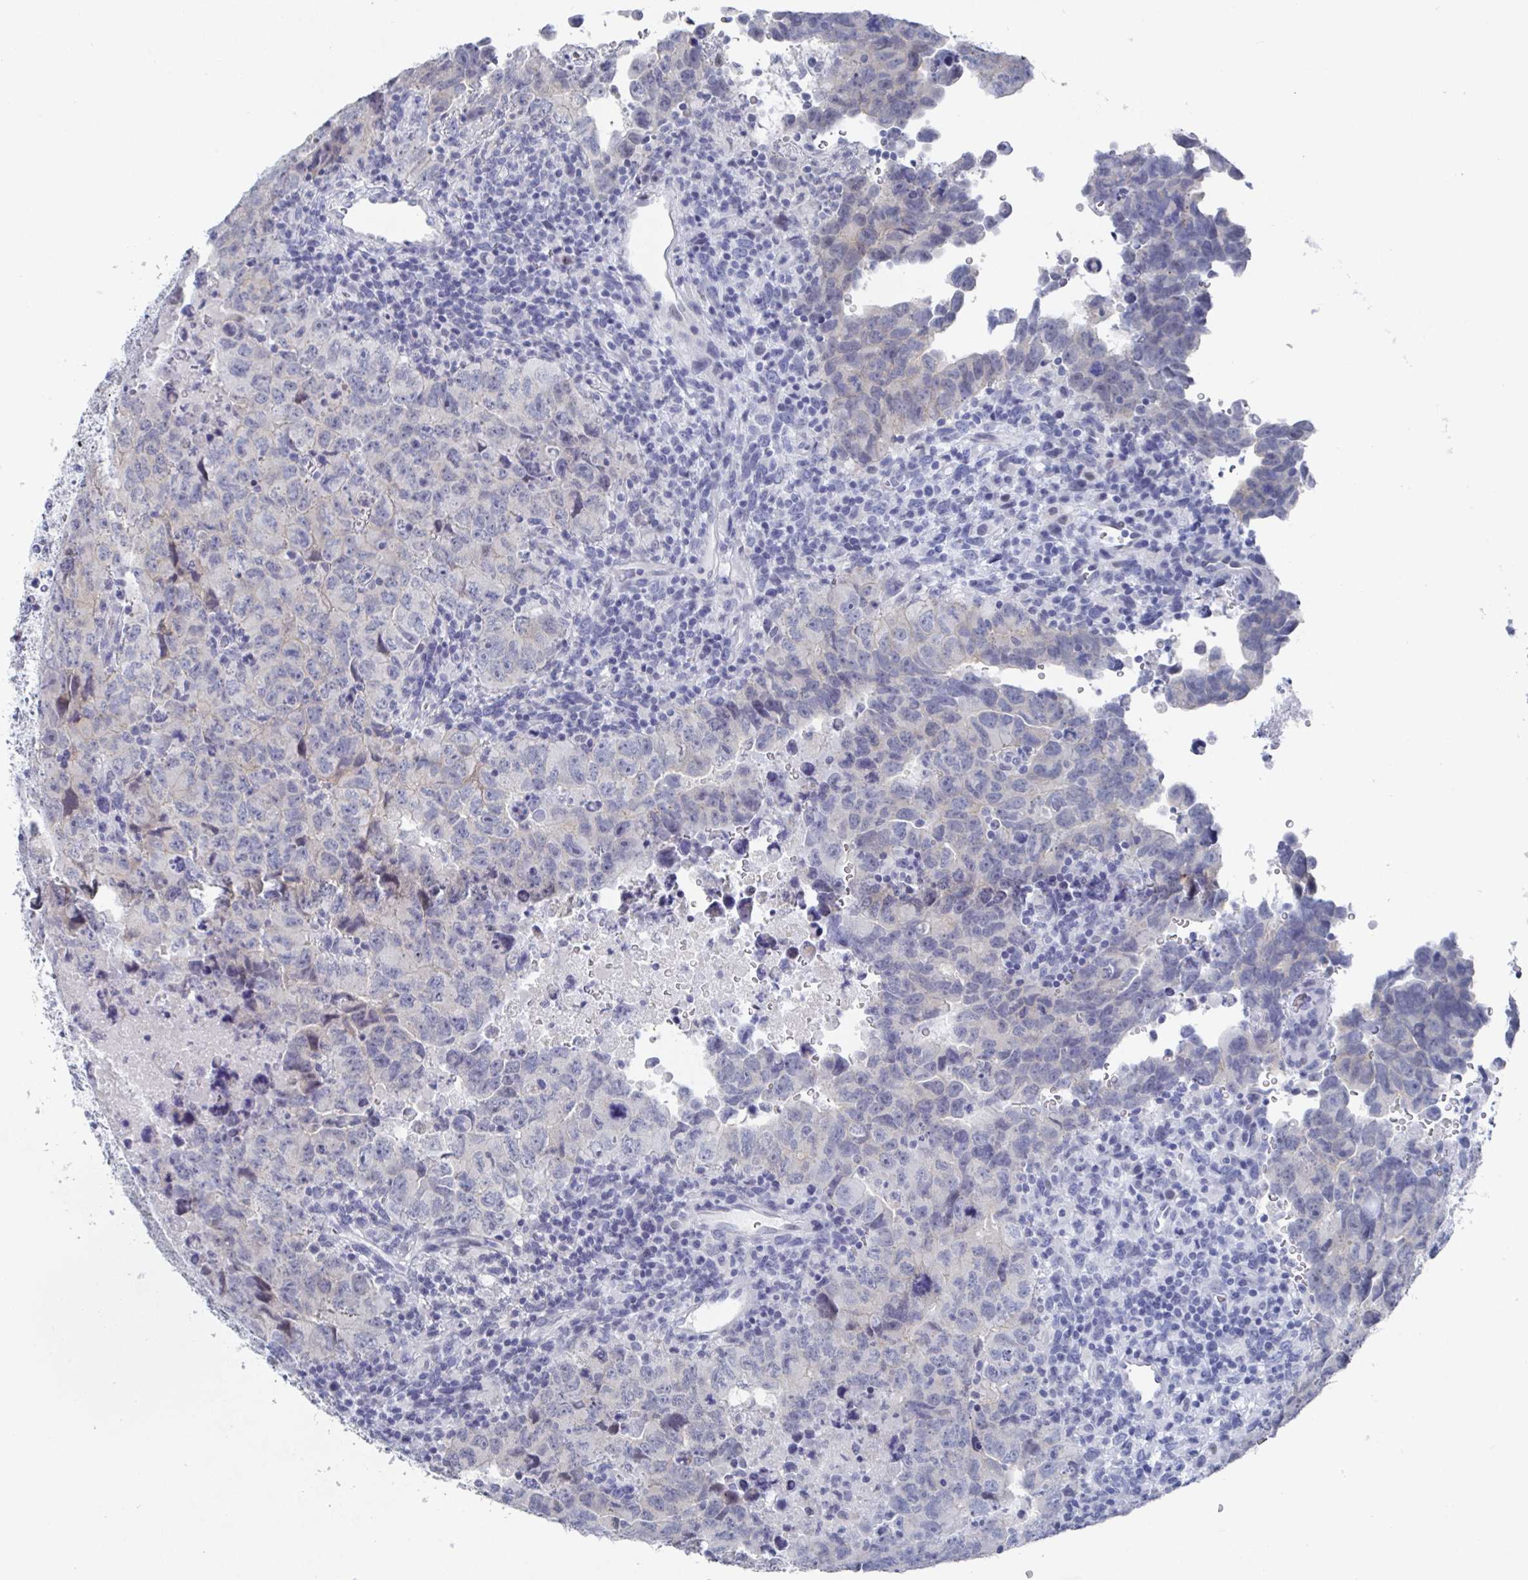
{"staining": {"intensity": "negative", "quantity": "none", "location": "none"}, "tissue": "testis cancer", "cell_type": "Tumor cells", "image_type": "cancer", "snomed": [{"axis": "morphology", "description": "Carcinoma, Embryonal, NOS"}, {"axis": "topography", "description": "Testis"}], "caption": "Immunohistochemical staining of testis cancer reveals no significant staining in tumor cells.", "gene": "CAMKV", "patient": {"sex": "male", "age": 24}}